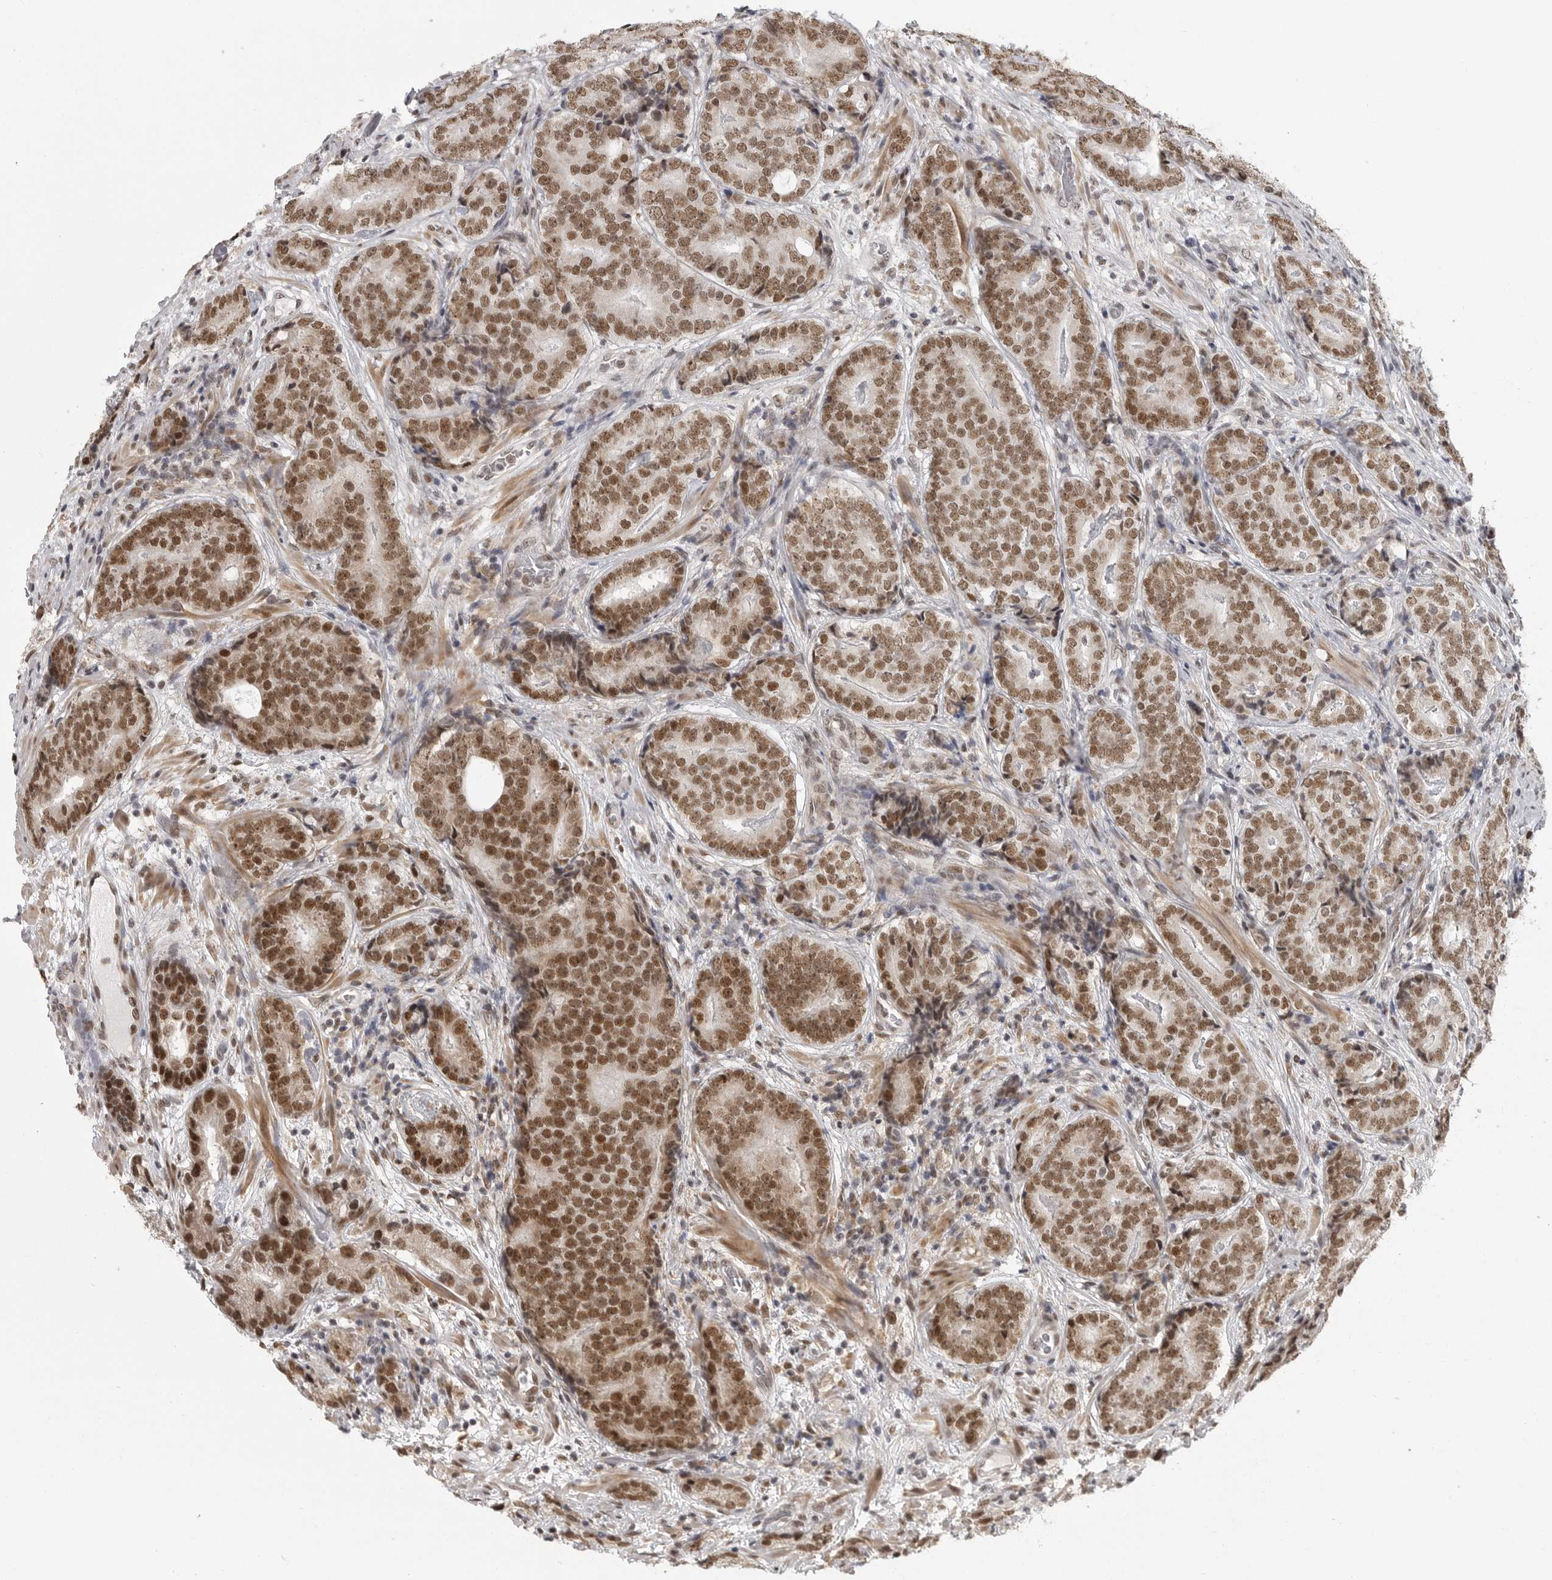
{"staining": {"intensity": "moderate", "quantity": ">75%", "location": "nuclear"}, "tissue": "prostate cancer", "cell_type": "Tumor cells", "image_type": "cancer", "snomed": [{"axis": "morphology", "description": "Adenocarcinoma, High grade"}, {"axis": "topography", "description": "Prostate"}], "caption": "Adenocarcinoma (high-grade) (prostate) tissue demonstrates moderate nuclear positivity in approximately >75% of tumor cells, visualized by immunohistochemistry.", "gene": "ISG20L2", "patient": {"sex": "male", "age": 56}}